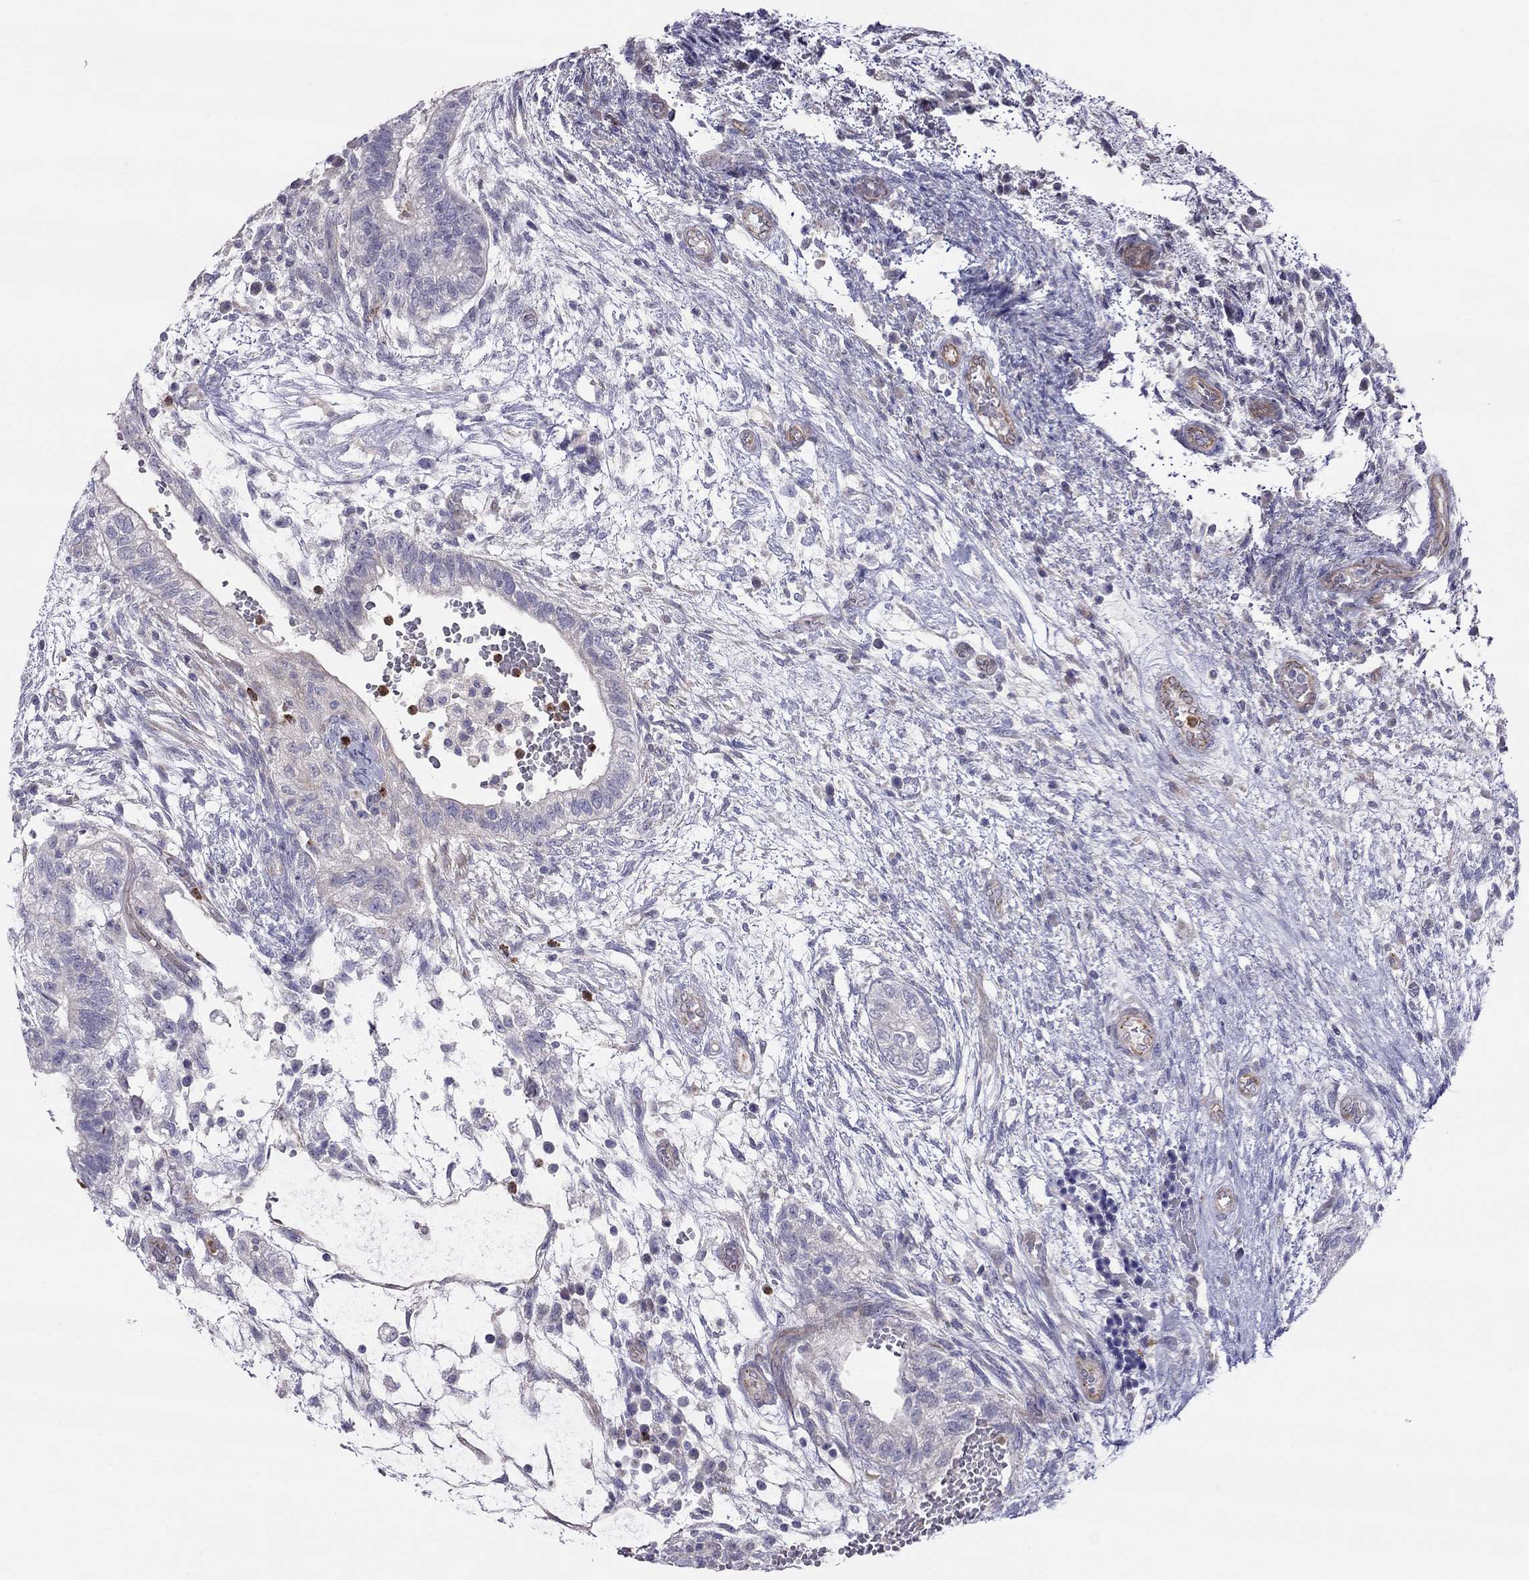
{"staining": {"intensity": "negative", "quantity": "none", "location": "none"}, "tissue": "testis cancer", "cell_type": "Tumor cells", "image_type": "cancer", "snomed": [{"axis": "morphology", "description": "Normal tissue, NOS"}, {"axis": "morphology", "description": "Carcinoma, Embryonal, NOS"}, {"axis": "topography", "description": "Testis"}, {"axis": "topography", "description": "Epididymis"}], "caption": "Immunohistochemical staining of testis cancer (embryonal carcinoma) displays no significant staining in tumor cells.", "gene": "SPINT4", "patient": {"sex": "male", "age": 32}}